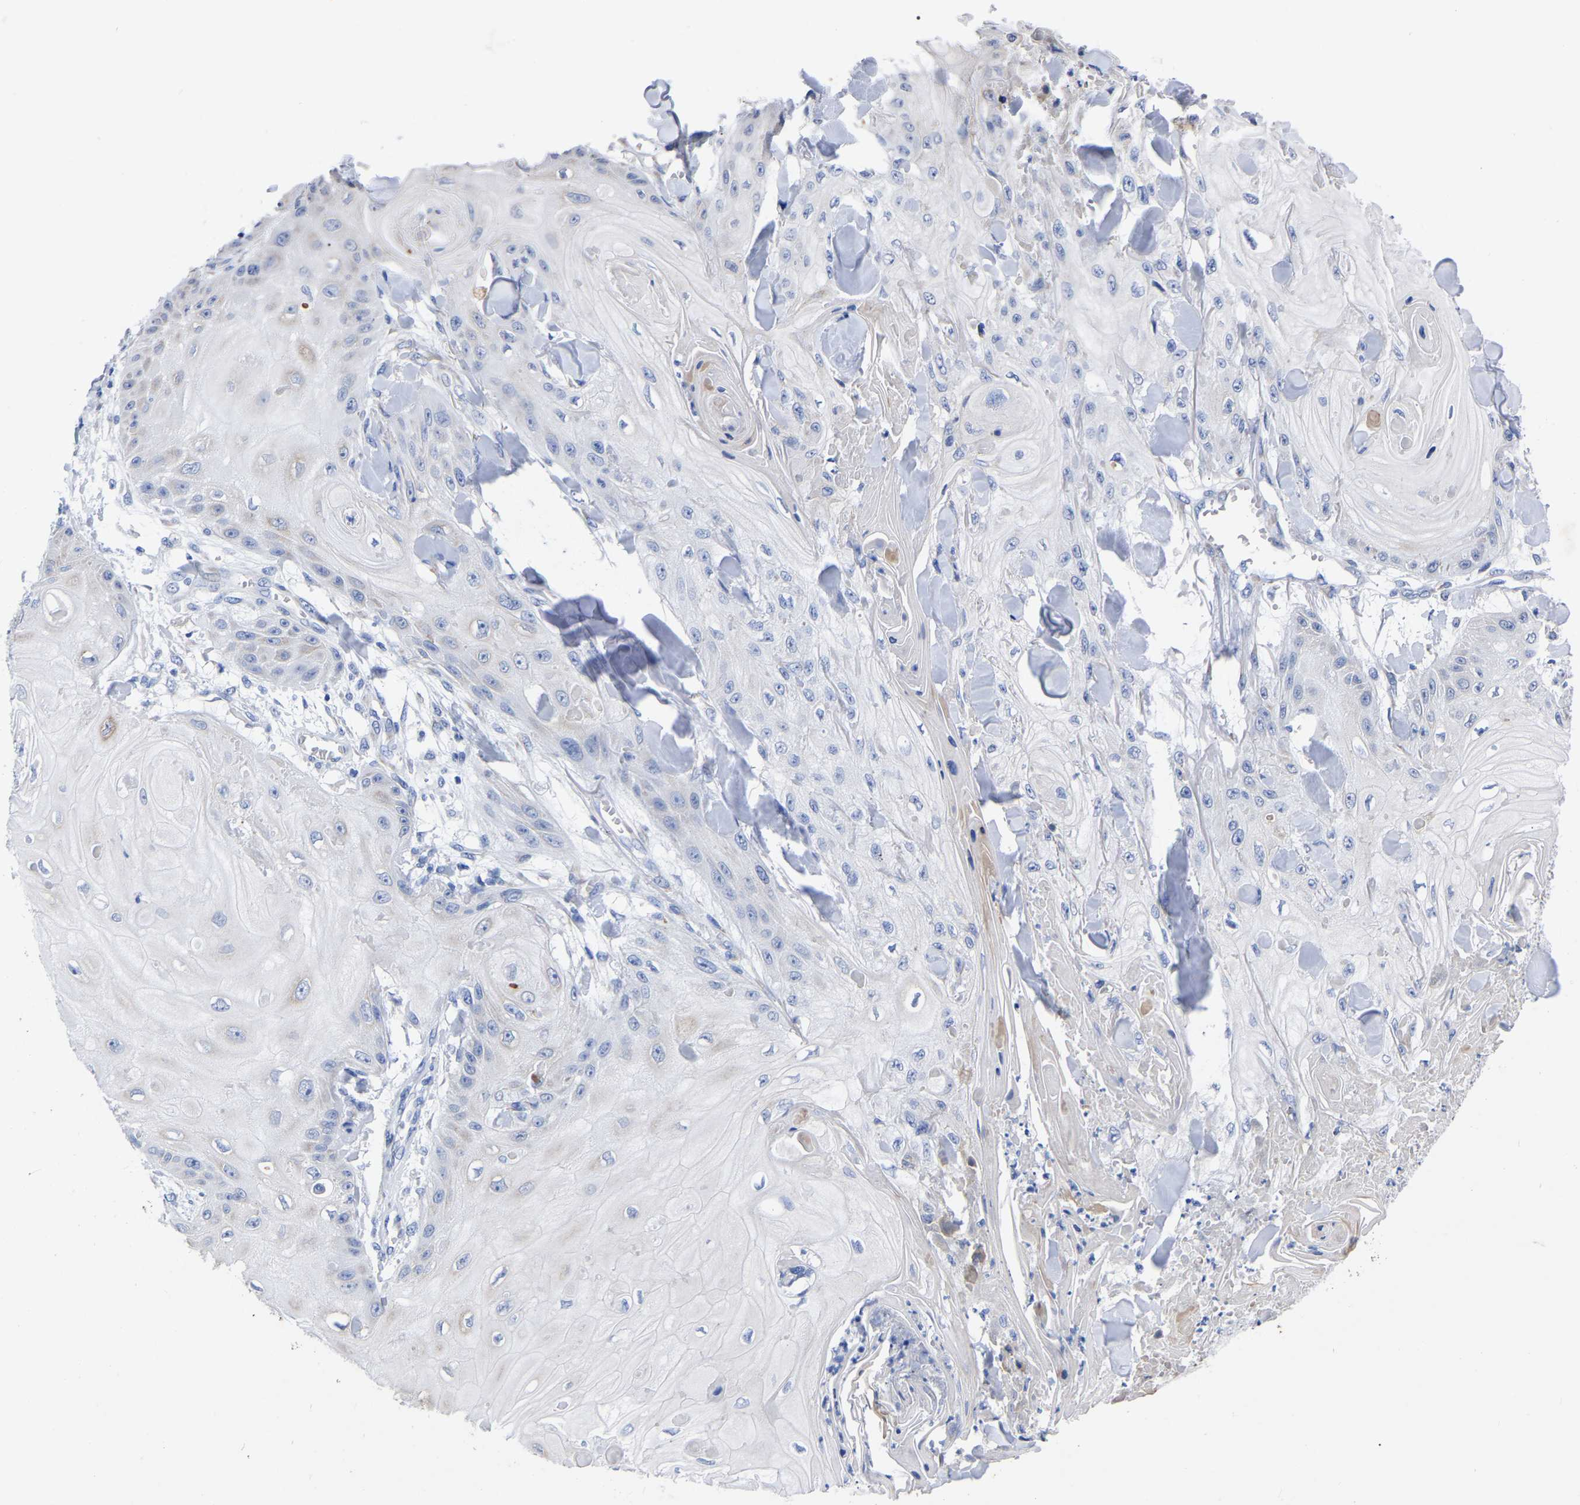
{"staining": {"intensity": "negative", "quantity": "none", "location": "none"}, "tissue": "skin cancer", "cell_type": "Tumor cells", "image_type": "cancer", "snomed": [{"axis": "morphology", "description": "Squamous cell carcinoma, NOS"}, {"axis": "topography", "description": "Skin"}], "caption": "Tumor cells are negative for protein expression in human squamous cell carcinoma (skin).", "gene": "GDF3", "patient": {"sex": "male", "age": 74}}